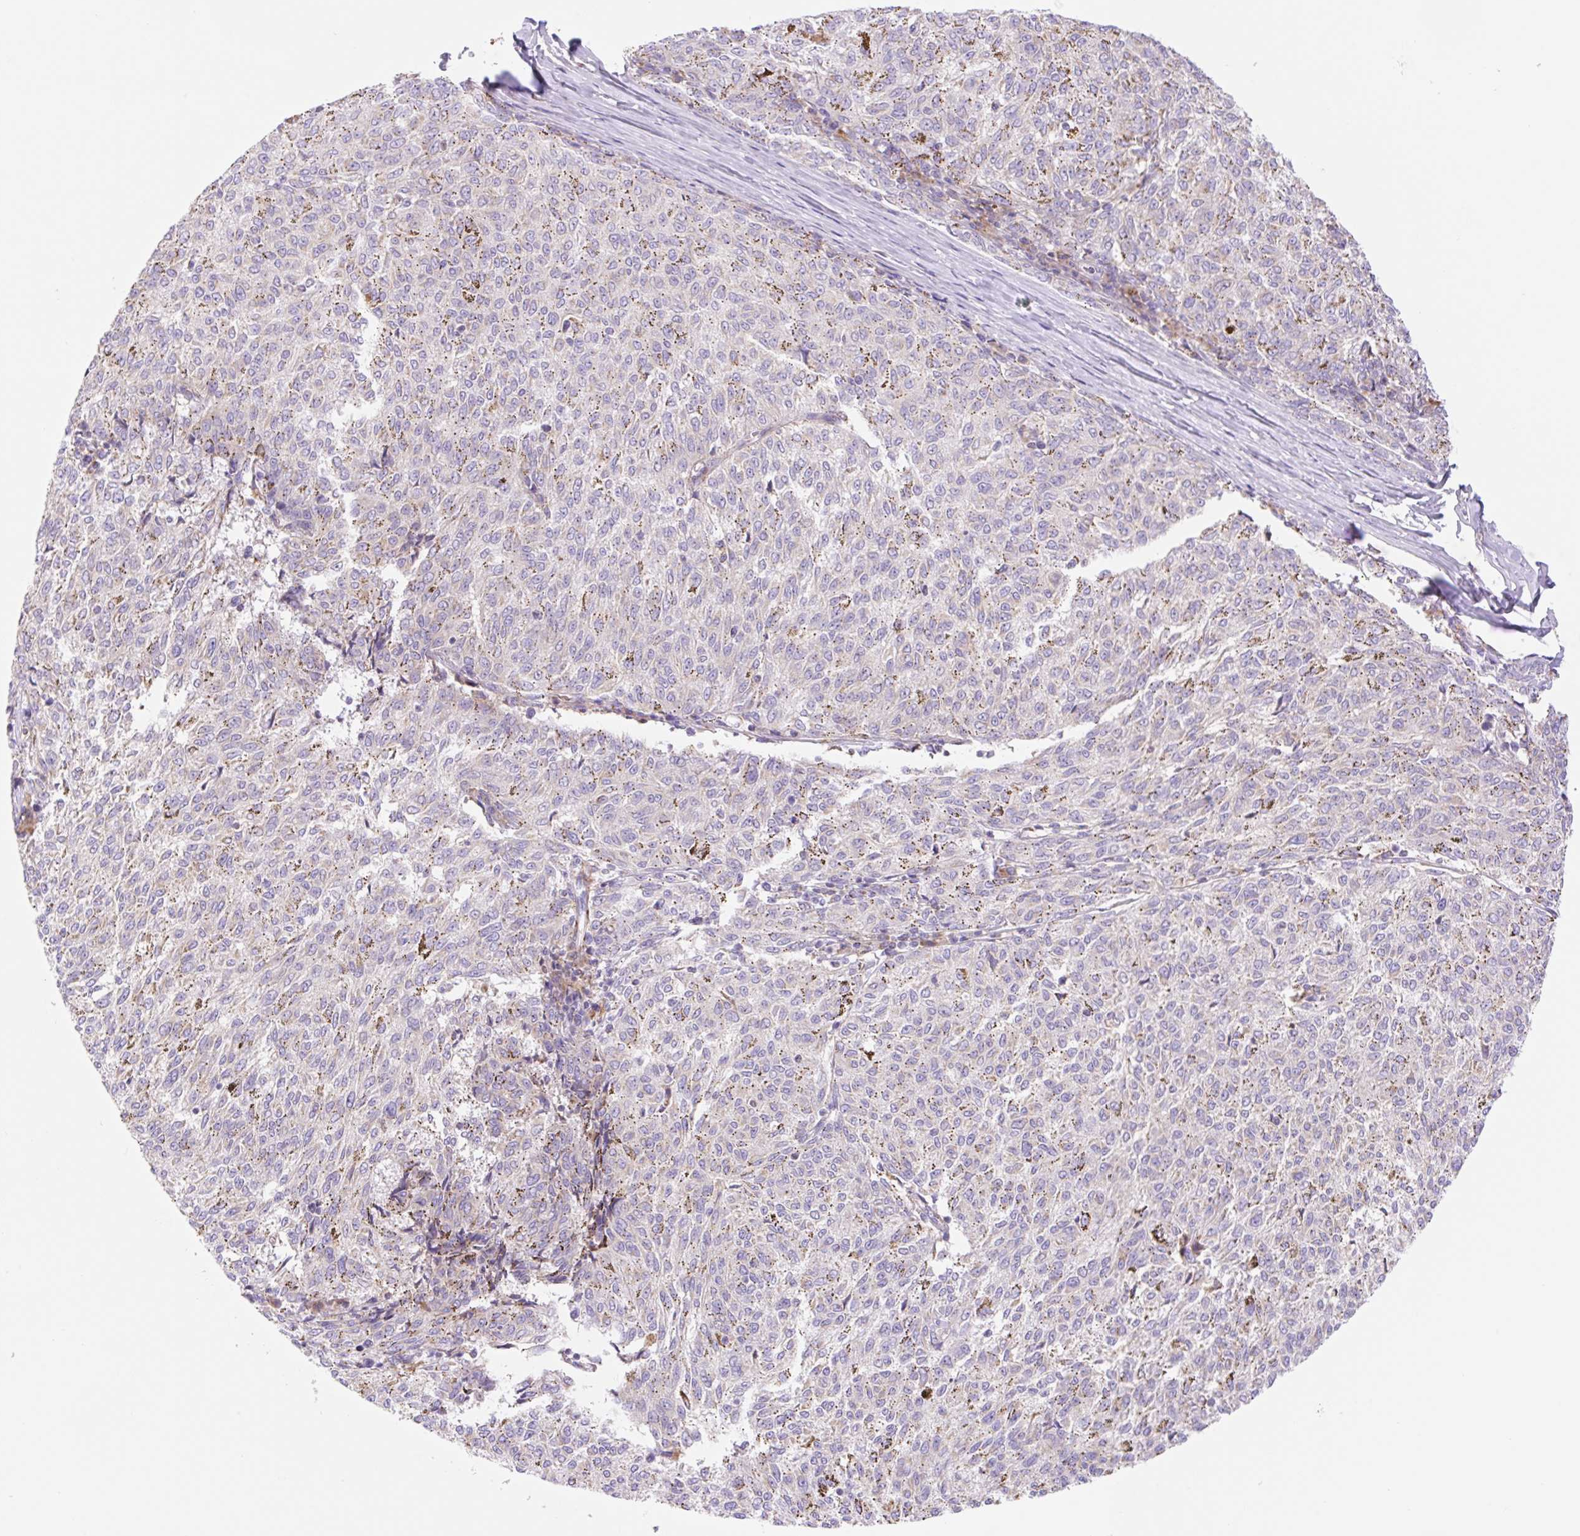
{"staining": {"intensity": "moderate", "quantity": "25%-75%", "location": "cytoplasmic/membranous"}, "tissue": "melanoma", "cell_type": "Tumor cells", "image_type": "cancer", "snomed": [{"axis": "morphology", "description": "Malignant melanoma, NOS"}, {"axis": "topography", "description": "Skin"}], "caption": "The micrograph demonstrates staining of malignant melanoma, revealing moderate cytoplasmic/membranous protein positivity (brown color) within tumor cells.", "gene": "ETNK2", "patient": {"sex": "female", "age": 72}}